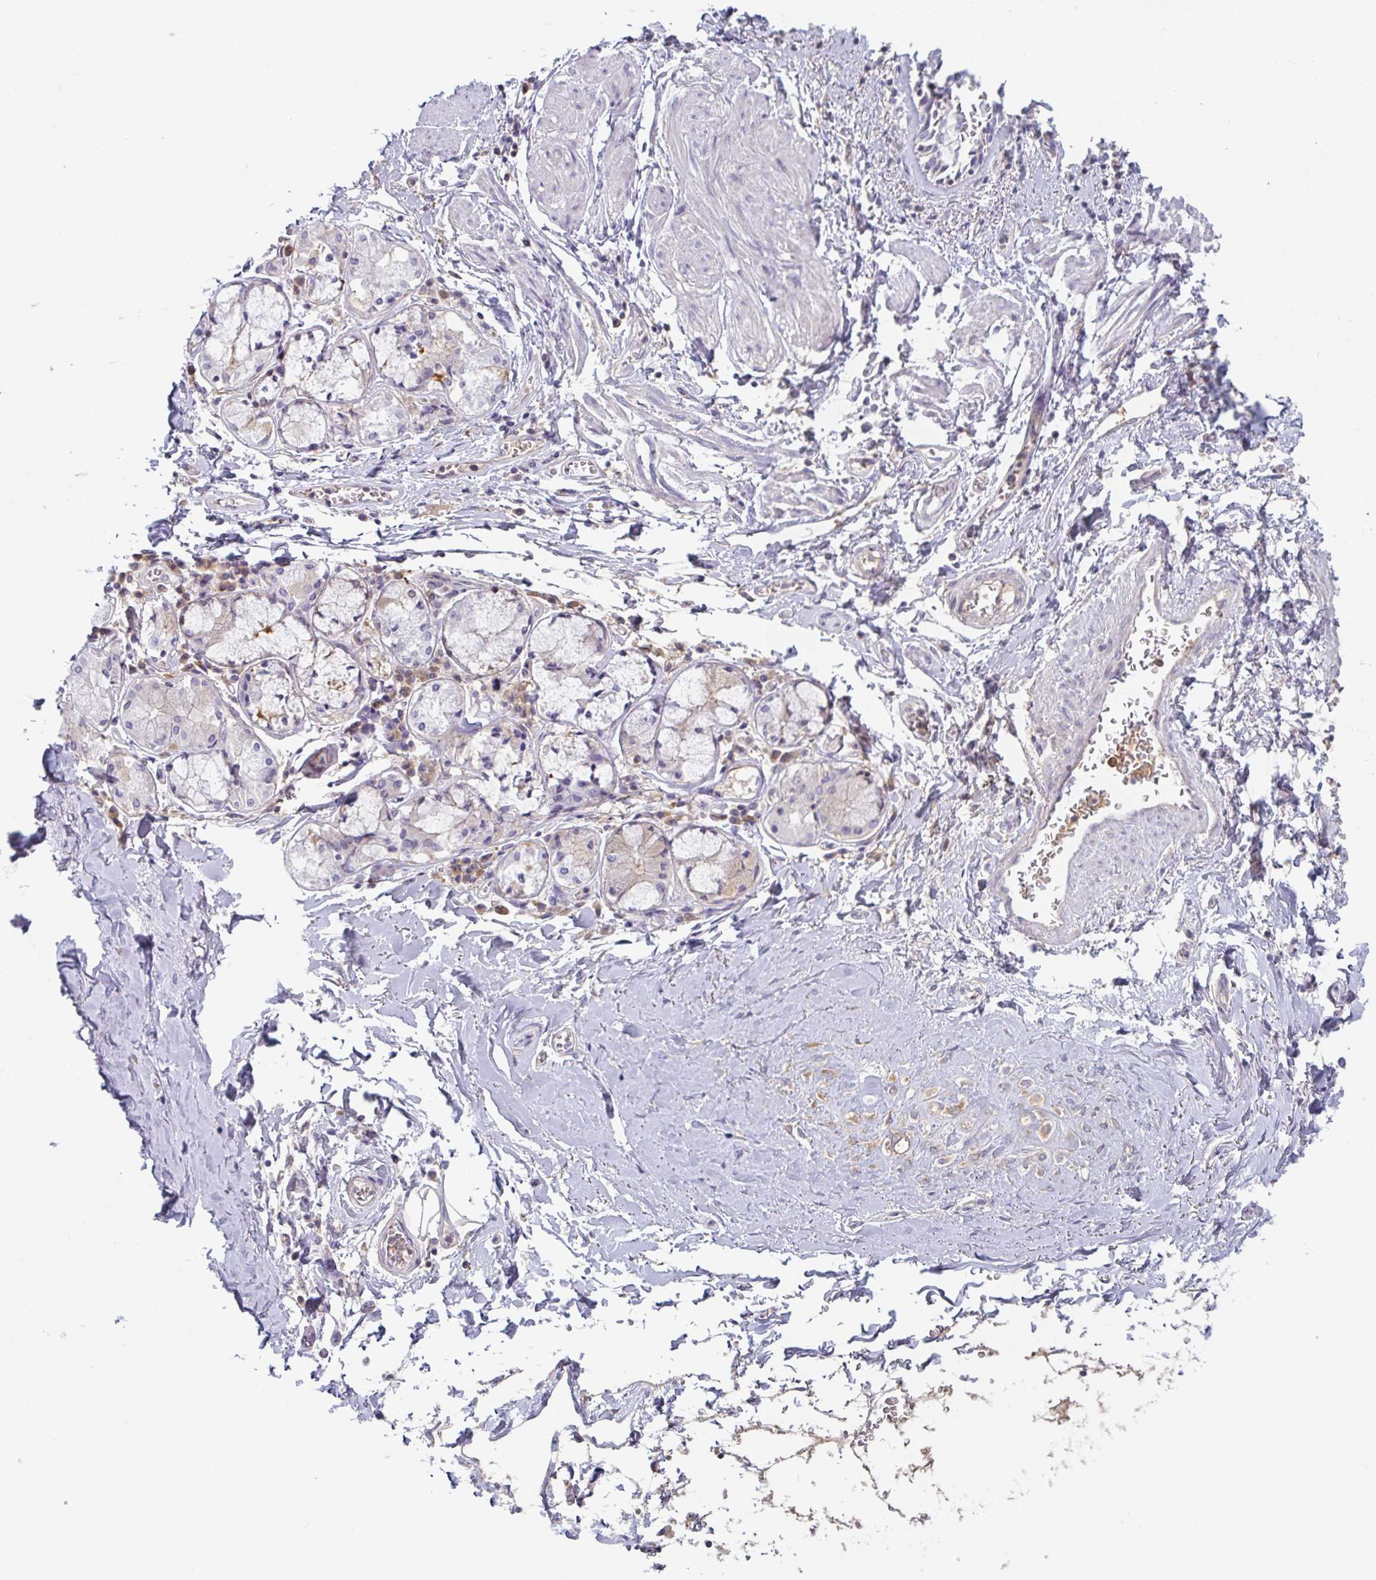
{"staining": {"intensity": "moderate", "quantity": ">75%", "location": "nuclear"}, "tissue": "soft tissue", "cell_type": "Chondrocytes", "image_type": "normal", "snomed": [{"axis": "morphology", "description": "Normal tissue, NOS"}, {"axis": "morphology", "description": "Degeneration, NOS"}, {"axis": "topography", "description": "Cartilage tissue"}, {"axis": "topography", "description": "Lung"}], "caption": "High-magnification brightfield microscopy of normal soft tissue stained with DAB (brown) and counterstained with hematoxylin (blue). chondrocytes exhibit moderate nuclear expression is present in approximately>75% of cells. Ihc stains the protein in brown and the nuclei are stained blue.", "gene": "AMPD2", "patient": {"sex": "female", "age": 61}}